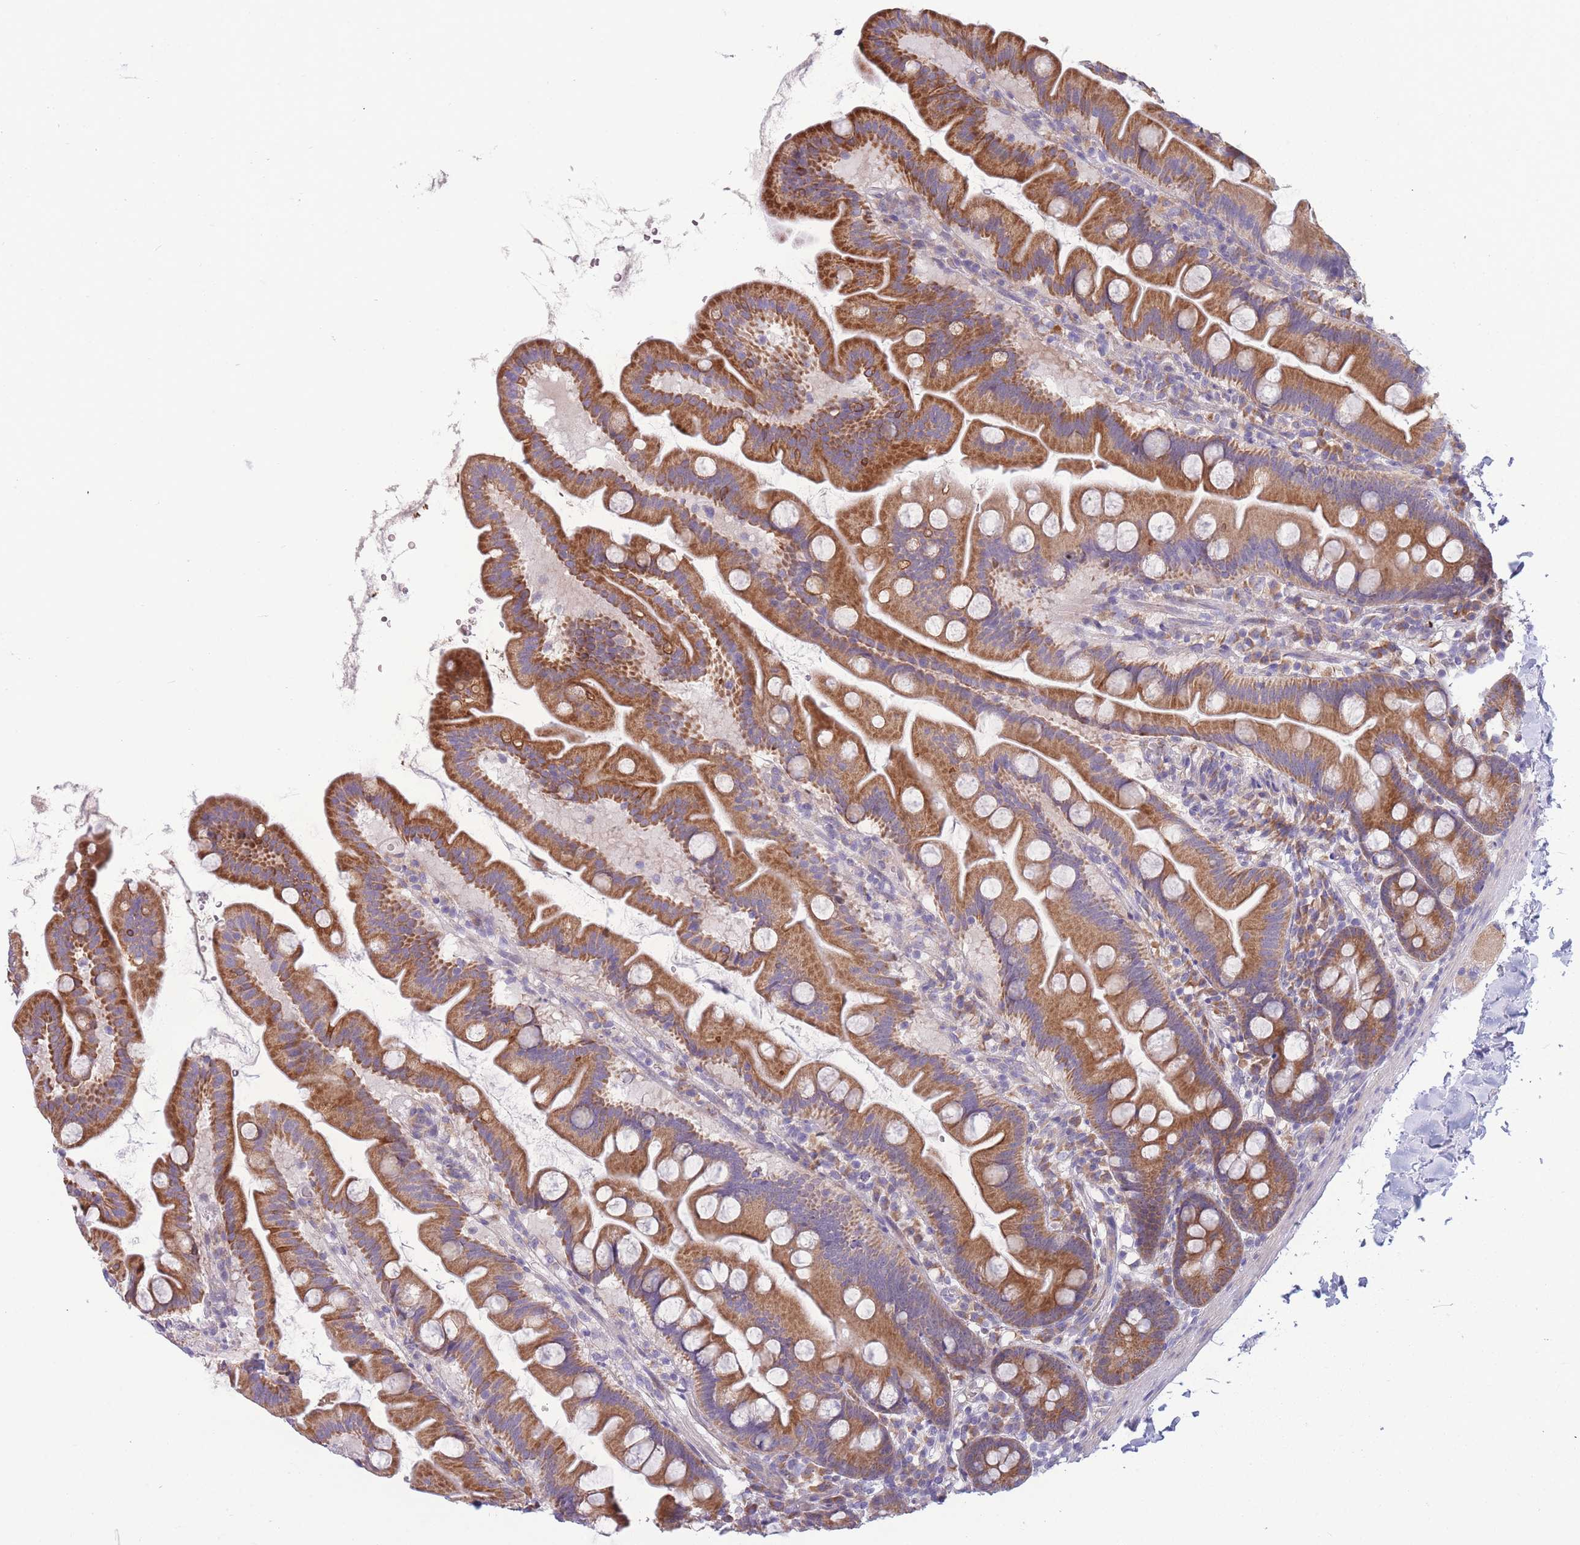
{"staining": {"intensity": "moderate", "quantity": ">75%", "location": "cytoplasmic/membranous"}, "tissue": "small intestine", "cell_type": "Glandular cells", "image_type": "normal", "snomed": [{"axis": "morphology", "description": "Normal tissue, NOS"}, {"axis": "topography", "description": "Small intestine"}], "caption": "Immunohistochemical staining of benign human small intestine displays >75% levels of moderate cytoplasmic/membranous protein expression in approximately >75% of glandular cells.", "gene": "NDUFAF6", "patient": {"sex": "female", "age": 68}}